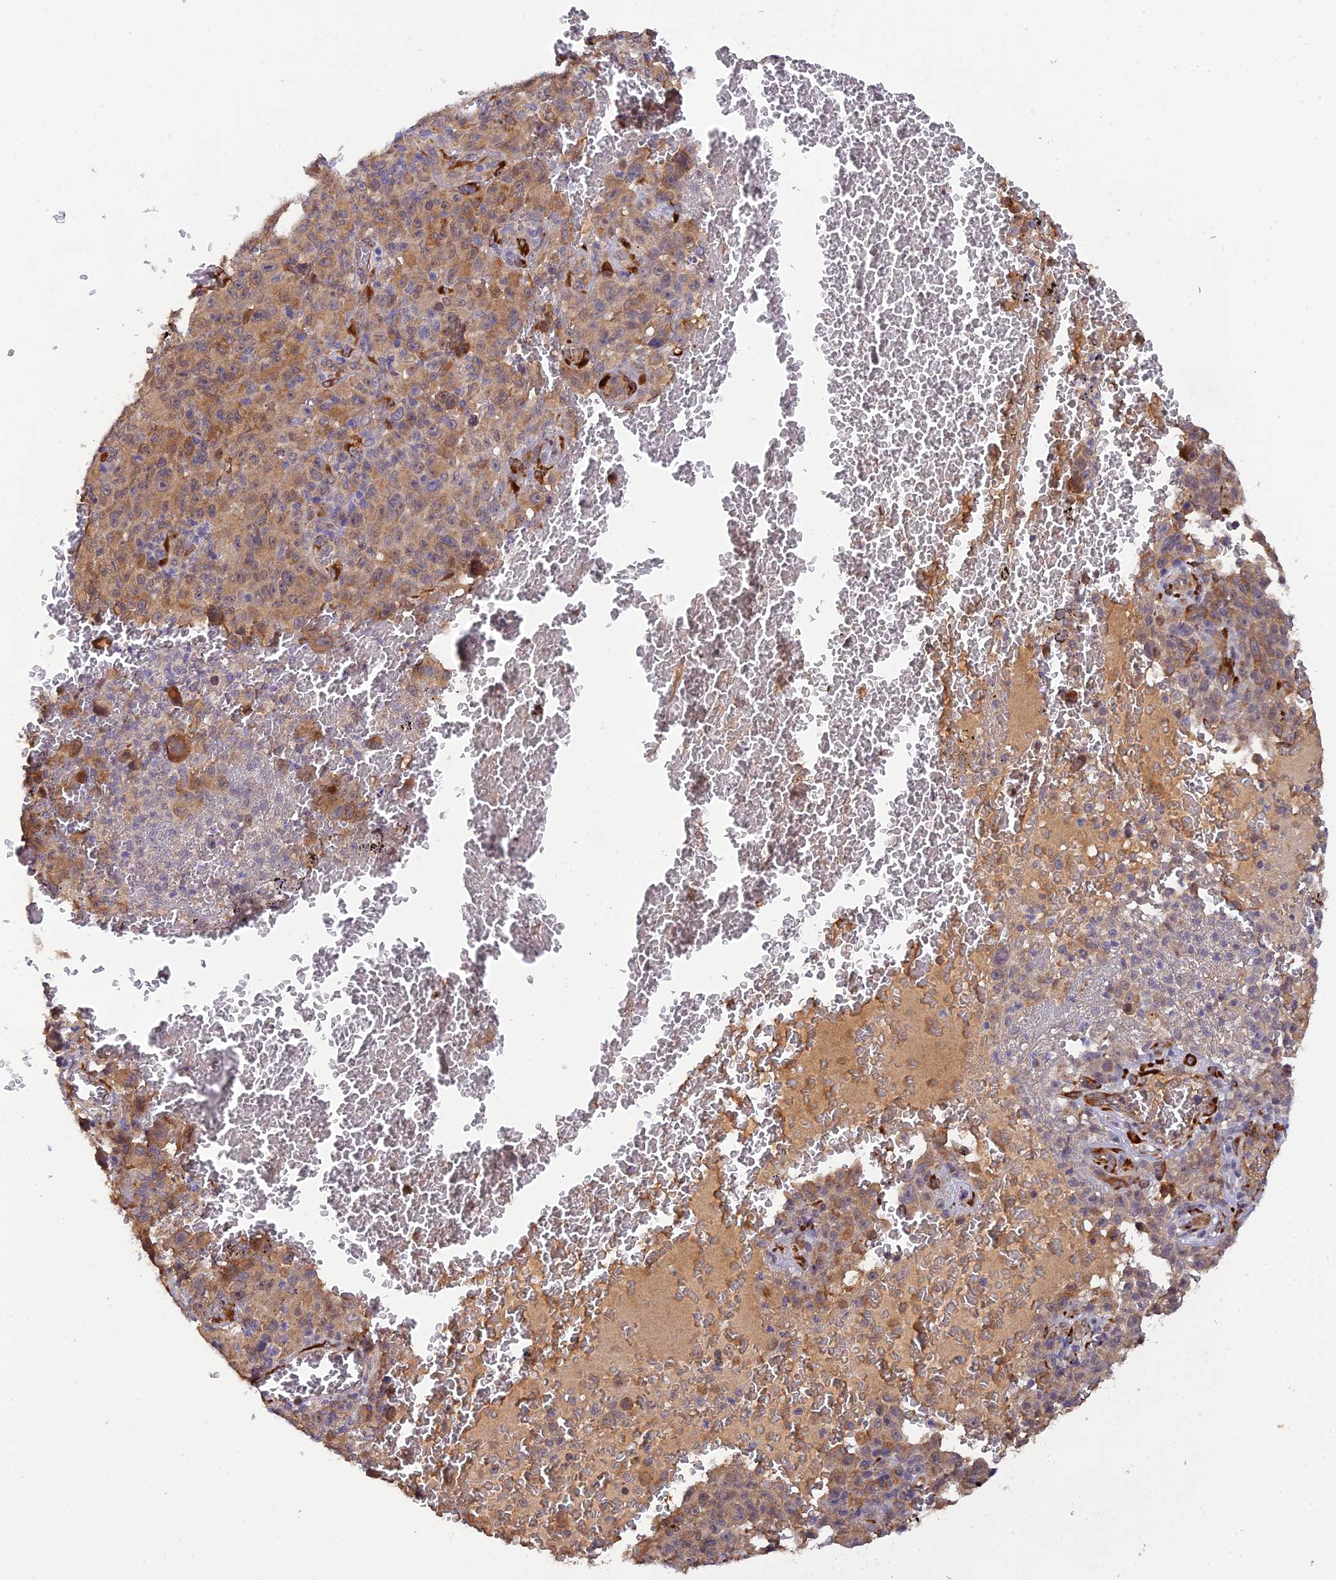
{"staining": {"intensity": "moderate", "quantity": ">75%", "location": "cytoplasmic/membranous"}, "tissue": "melanoma", "cell_type": "Tumor cells", "image_type": "cancer", "snomed": [{"axis": "morphology", "description": "Malignant melanoma, NOS"}, {"axis": "topography", "description": "Skin"}], "caption": "This is a photomicrograph of immunohistochemistry staining of melanoma, which shows moderate positivity in the cytoplasmic/membranous of tumor cells.", "gene": "P3H3", "patient": {"sex": "female", "age": 82}}